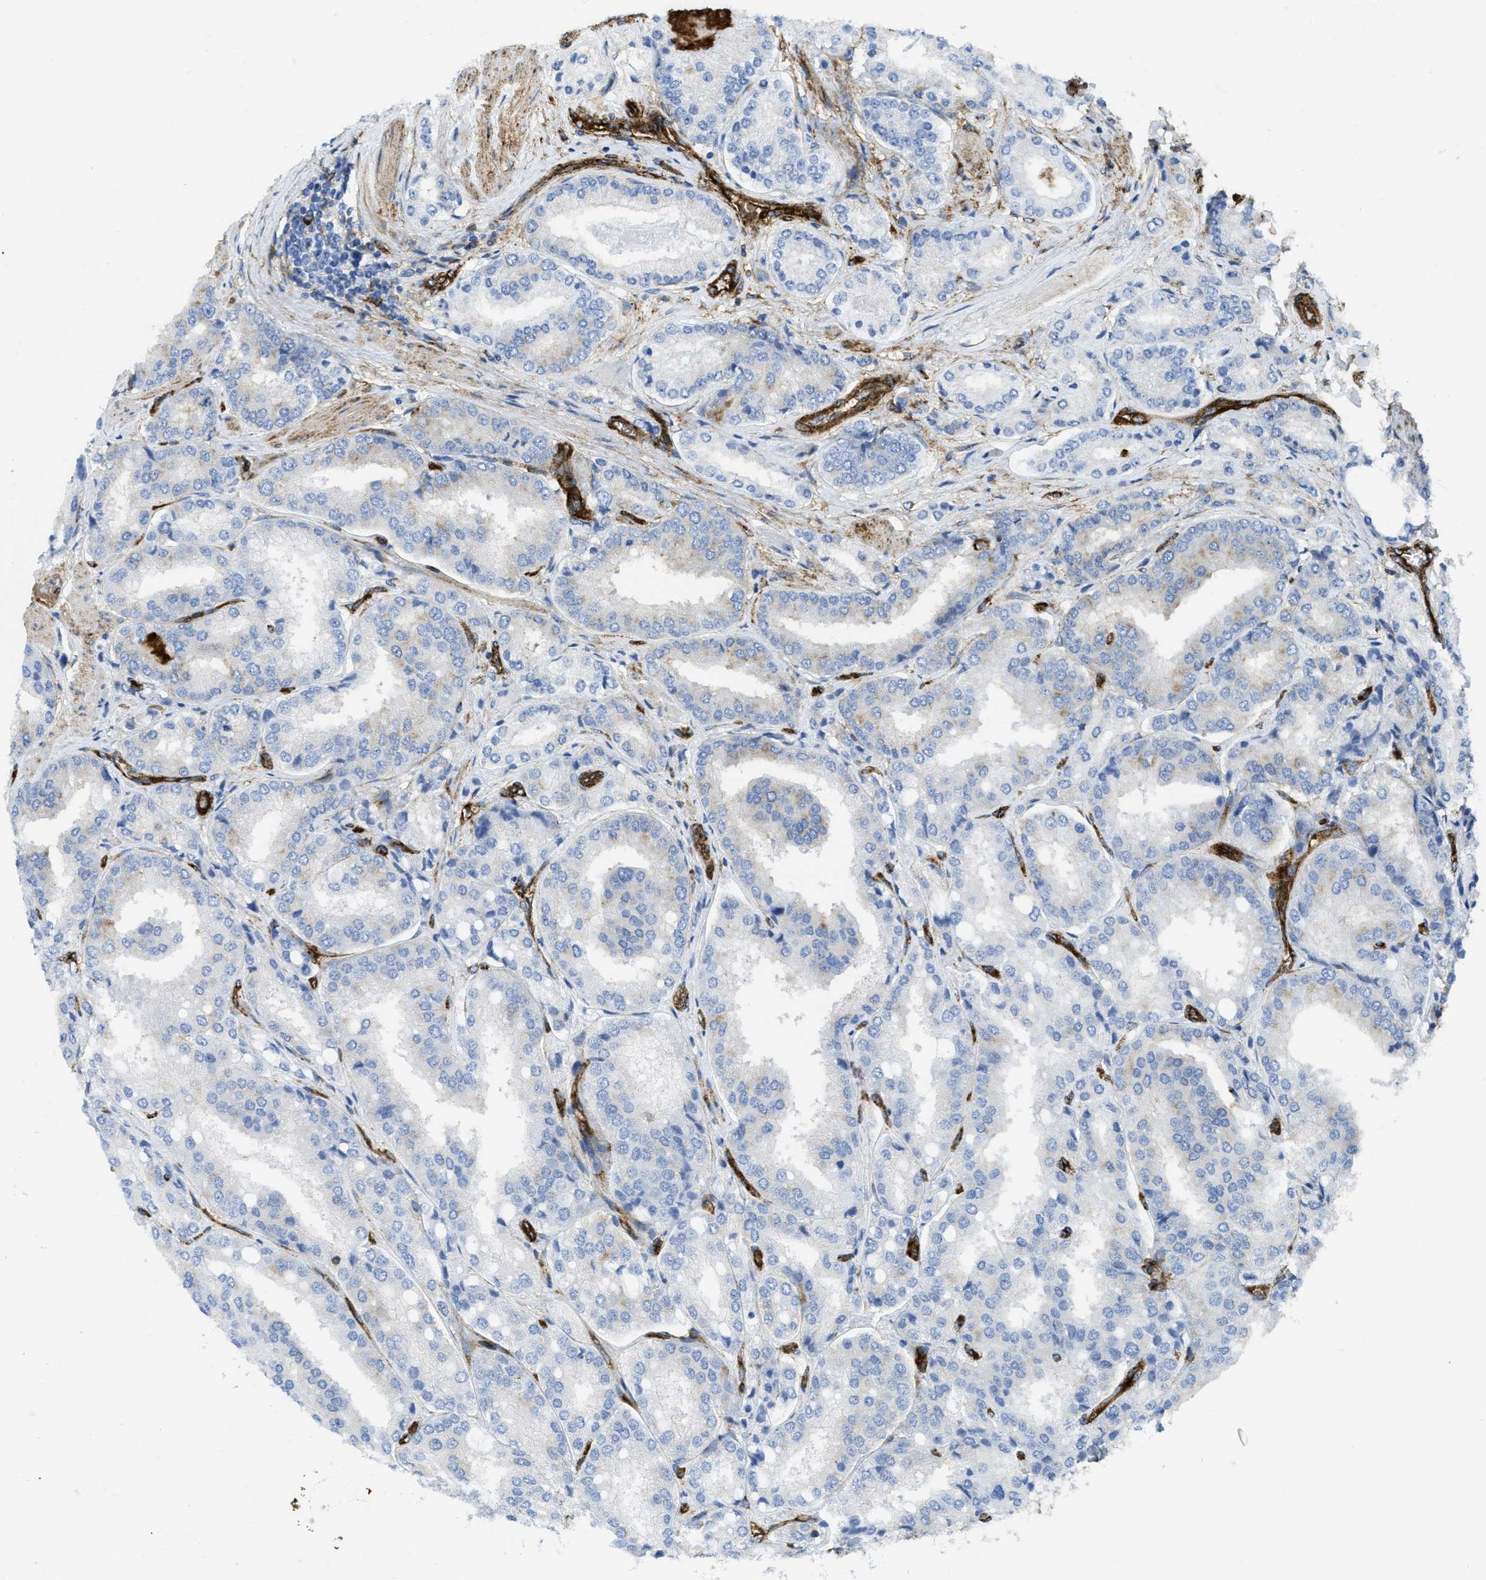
{"staining": {"intensity": "negative", "quantity": "none", "location": "none"}, "tissue": "prostate cancer", "cell_type": "Tumor cells", "image_type": "cancer", "snomed": [{"axis": "morphology", "description": "Adenocarcinoma, High grade"}, {"axis": "topography", "description": "Prostate"}], "caption": "Image shows no significant protein expression in tumor cells of prostate cancer.", "gene": "HIP1", "patient": {"sex": "male", "age": 50}}